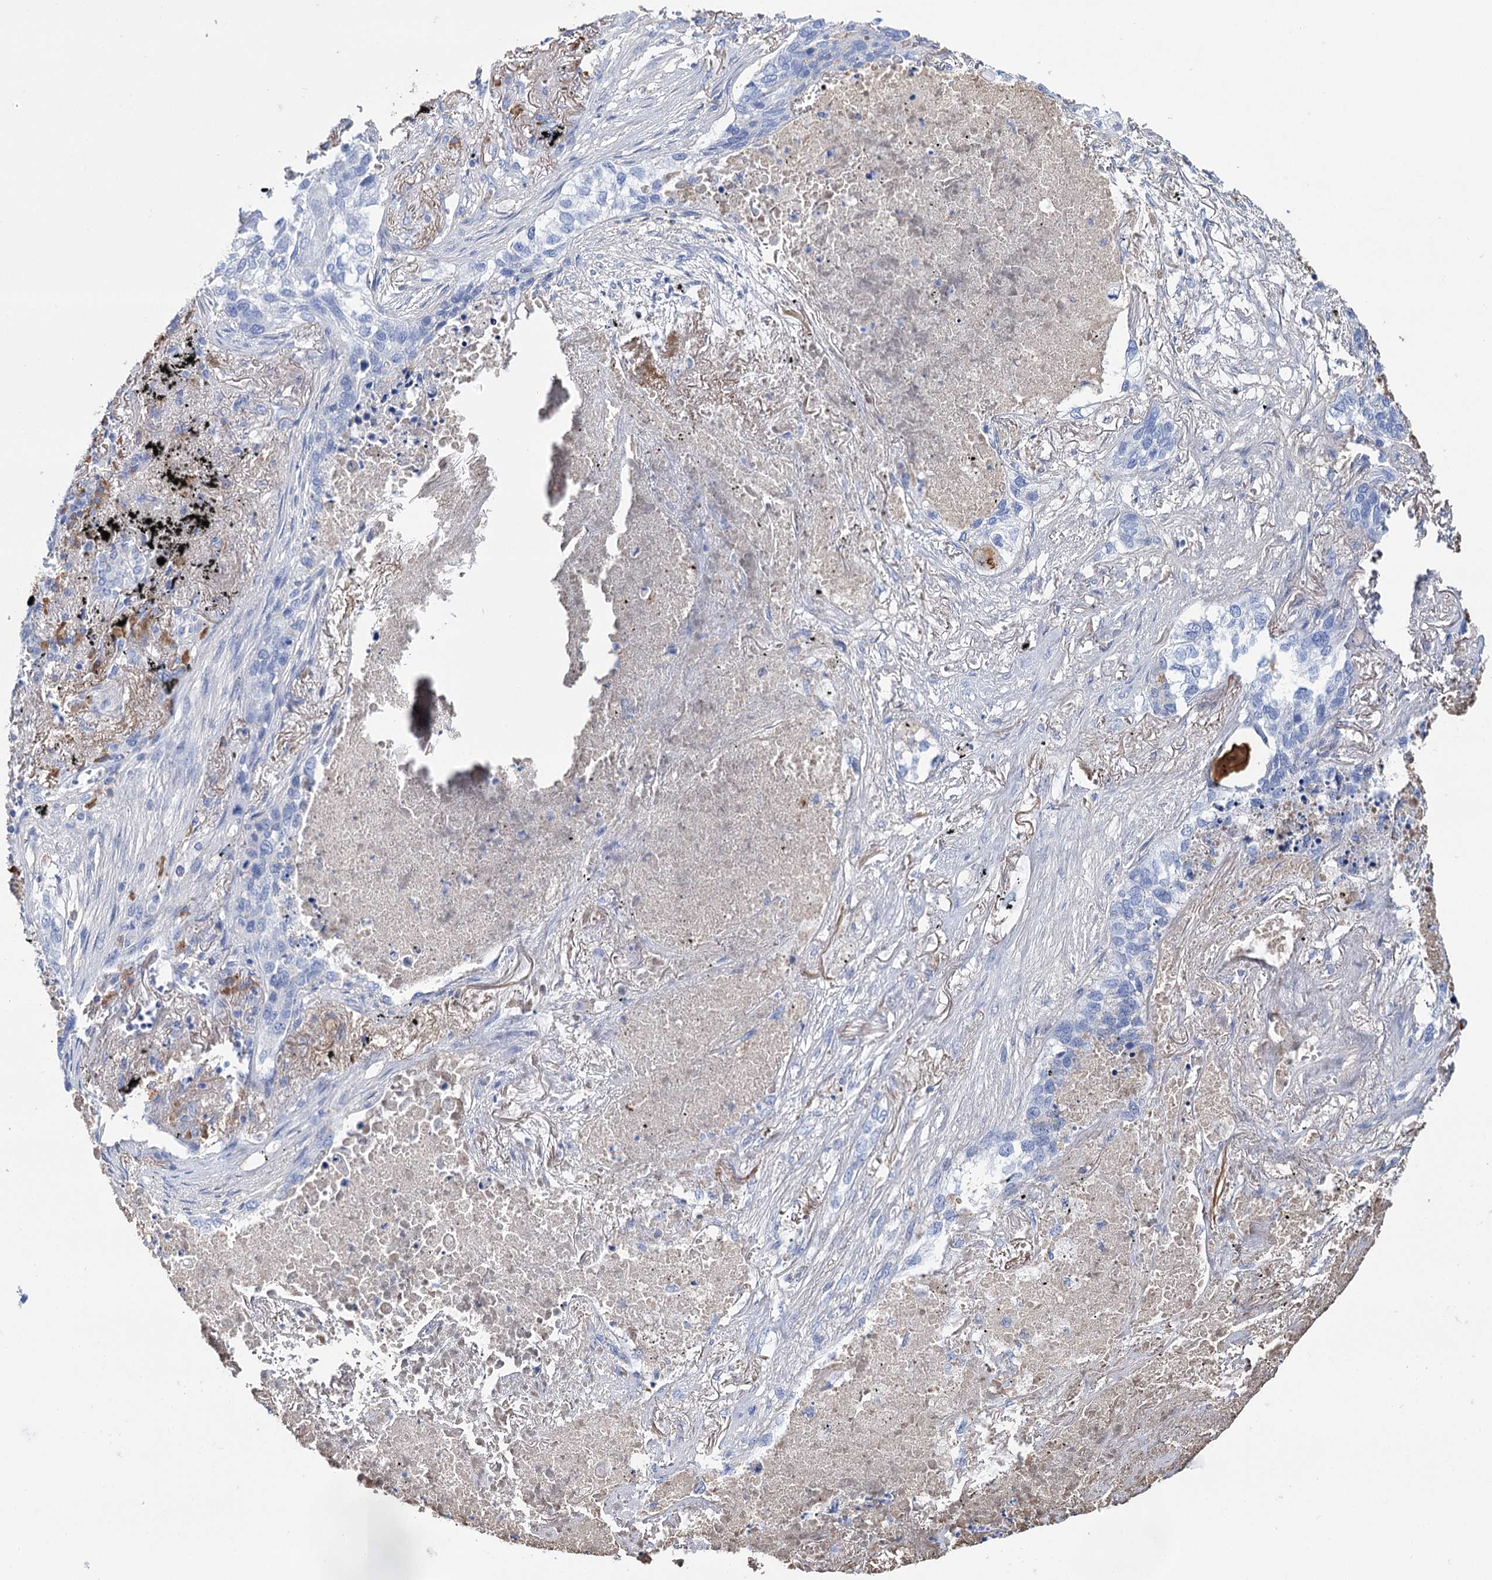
{"staining": {"intensity": "negative", "quantity": "none", "location": "none"}, "tissue": "lung cancer", "cell_type": "Tumor cells", "image_type": "cancer", "snomed": [{"axis": "morphology", "description": "Squamous cell carcinoma, NOS"}, {"axis": "topography", "description": "Lung"}], "caption": "Immunohistochemical staining of human lung cancer reveals no significant positivity in tumor cells.", "gene": "FBXW12", "patient": {"sex": "female", "age": 63}}